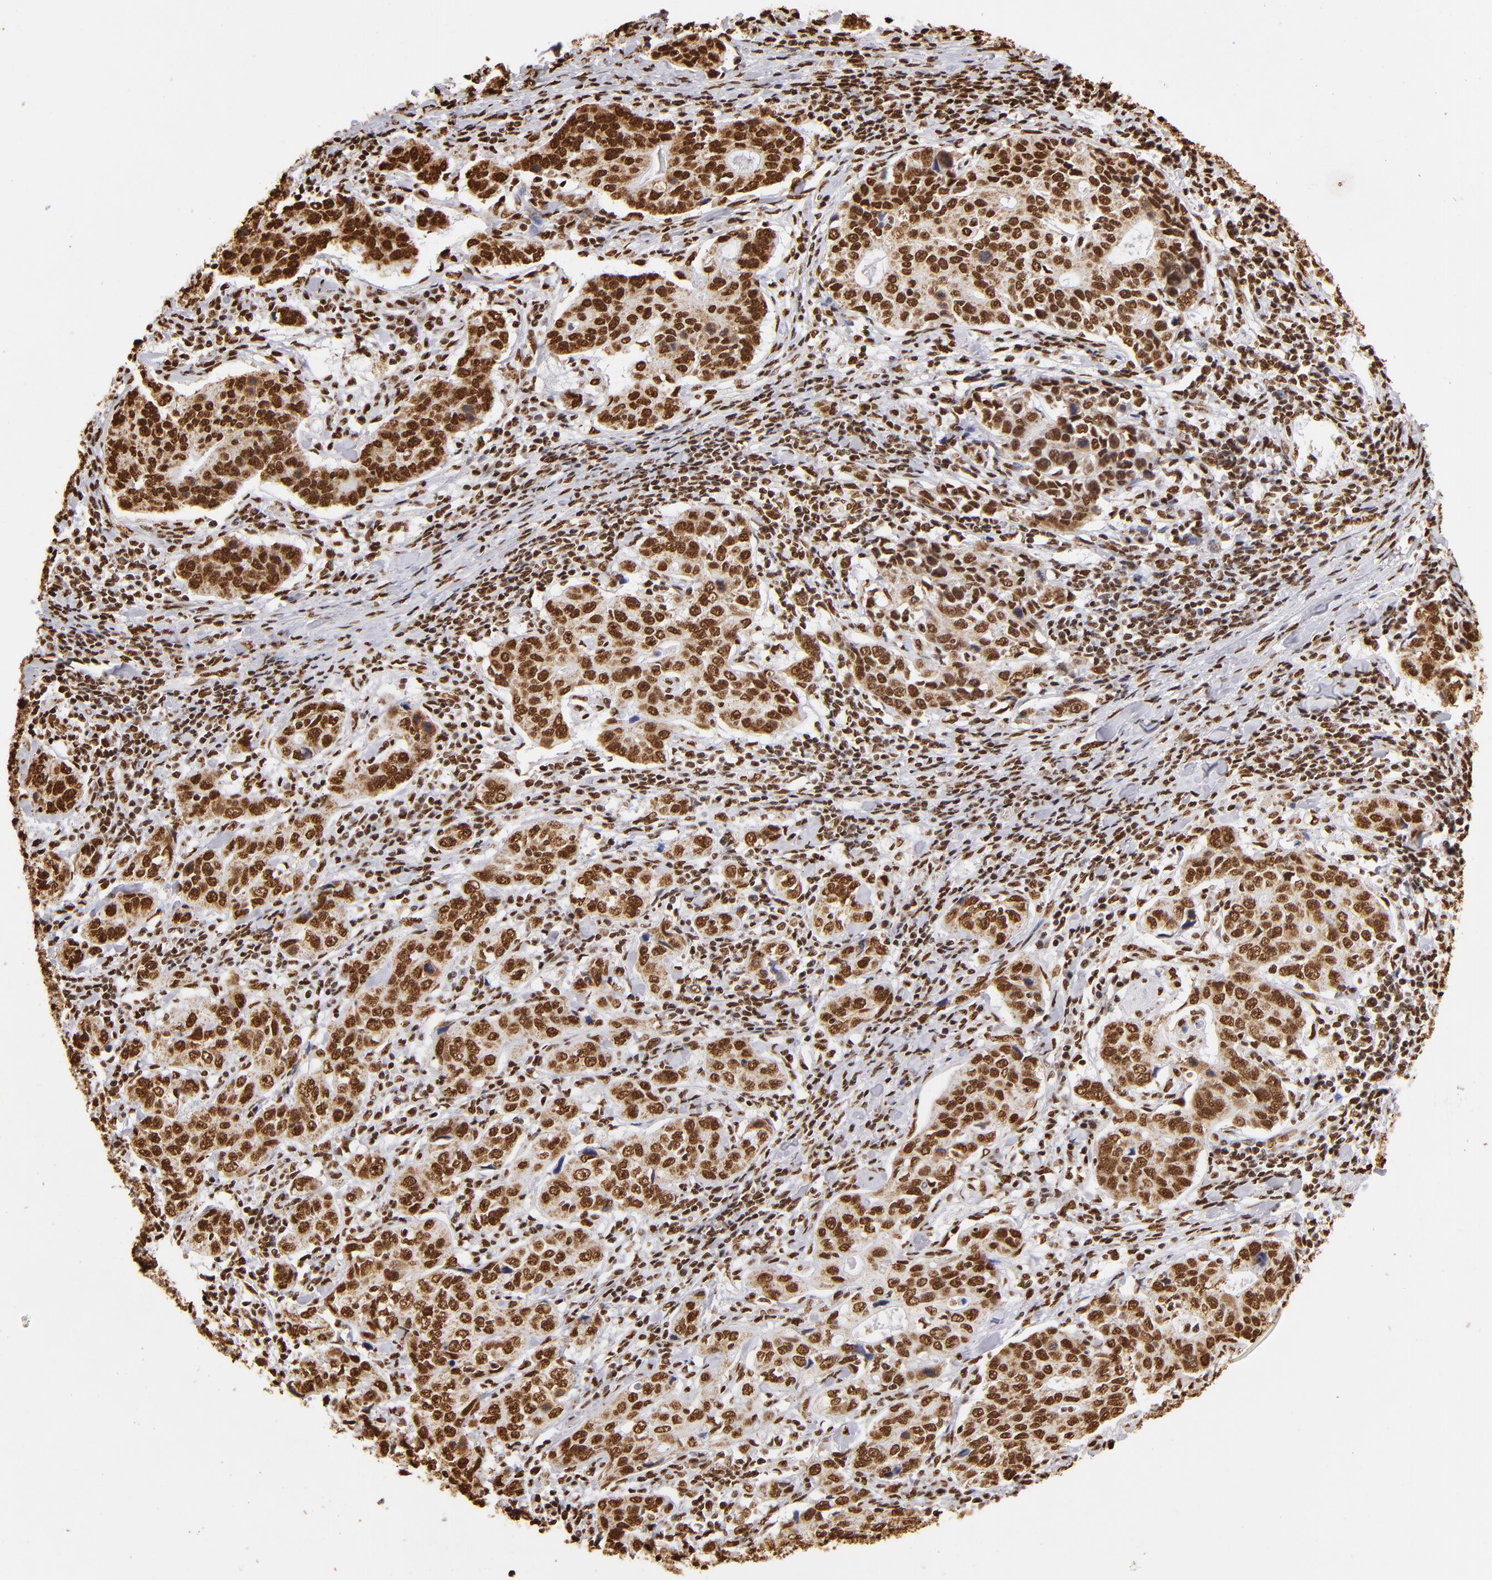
{"staining": {"intensity": "strong", "quantity": ">75%", "location": "nuclear"}, "tissue": "stomach cancer", "cell_type": "Tumor cells", "image_type": "cancer", "snomed": [{"axis": "morphology", "description": "Adenocarcinoma, NOS"}, {"axis": "topography", "description": "Esophagus"}, {"axis": "topography", "description": "Stomach"}], "caption": "Immunohistochemistry of human stomach cancer shows high levels of strong nuclear expression in about >75% of tumor cells.", "gene": "ILF3", "patient": {"sex": "male", "age": 74}}